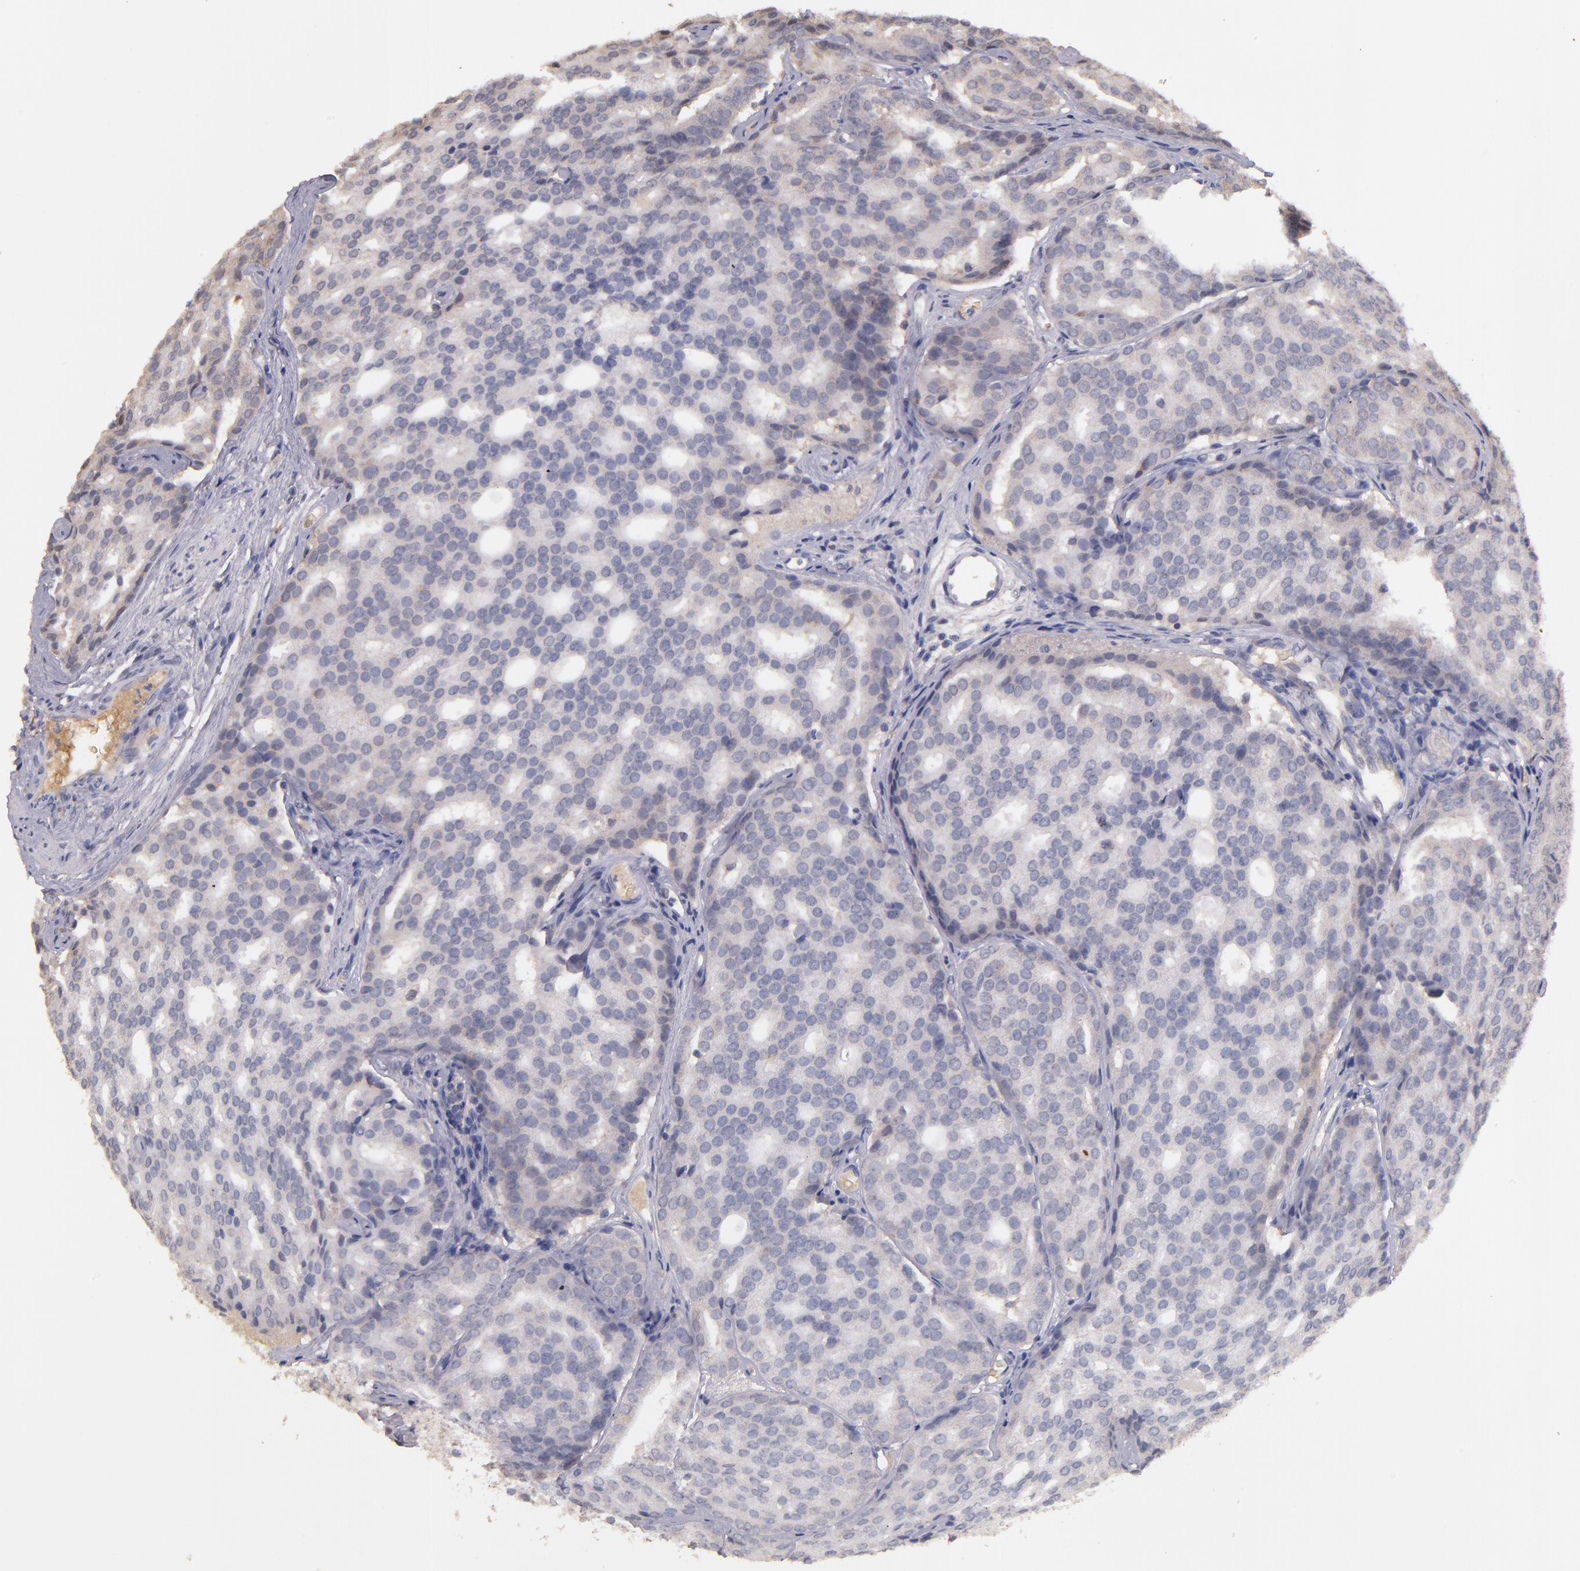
{"staining": {"intensity": "weak", "quantity": "<25%", "location": "cytoplasmic/membranous"}, "tissue": "prostate cancer", "cell_type": "Tumor cells", "image_type": "cancer", "snomed": [{"axis": "morphology", "description": "Adenocarcinoma, High grade"}, {"axis": "topography", "description": "Prostate"}], "caption": "Tumor cells show no significant protein expression in prostate cancer (adenocarcinoma (high-grade)).", "gene": "SERPINC1", "patient": {"sex": "male", "age": 64}}